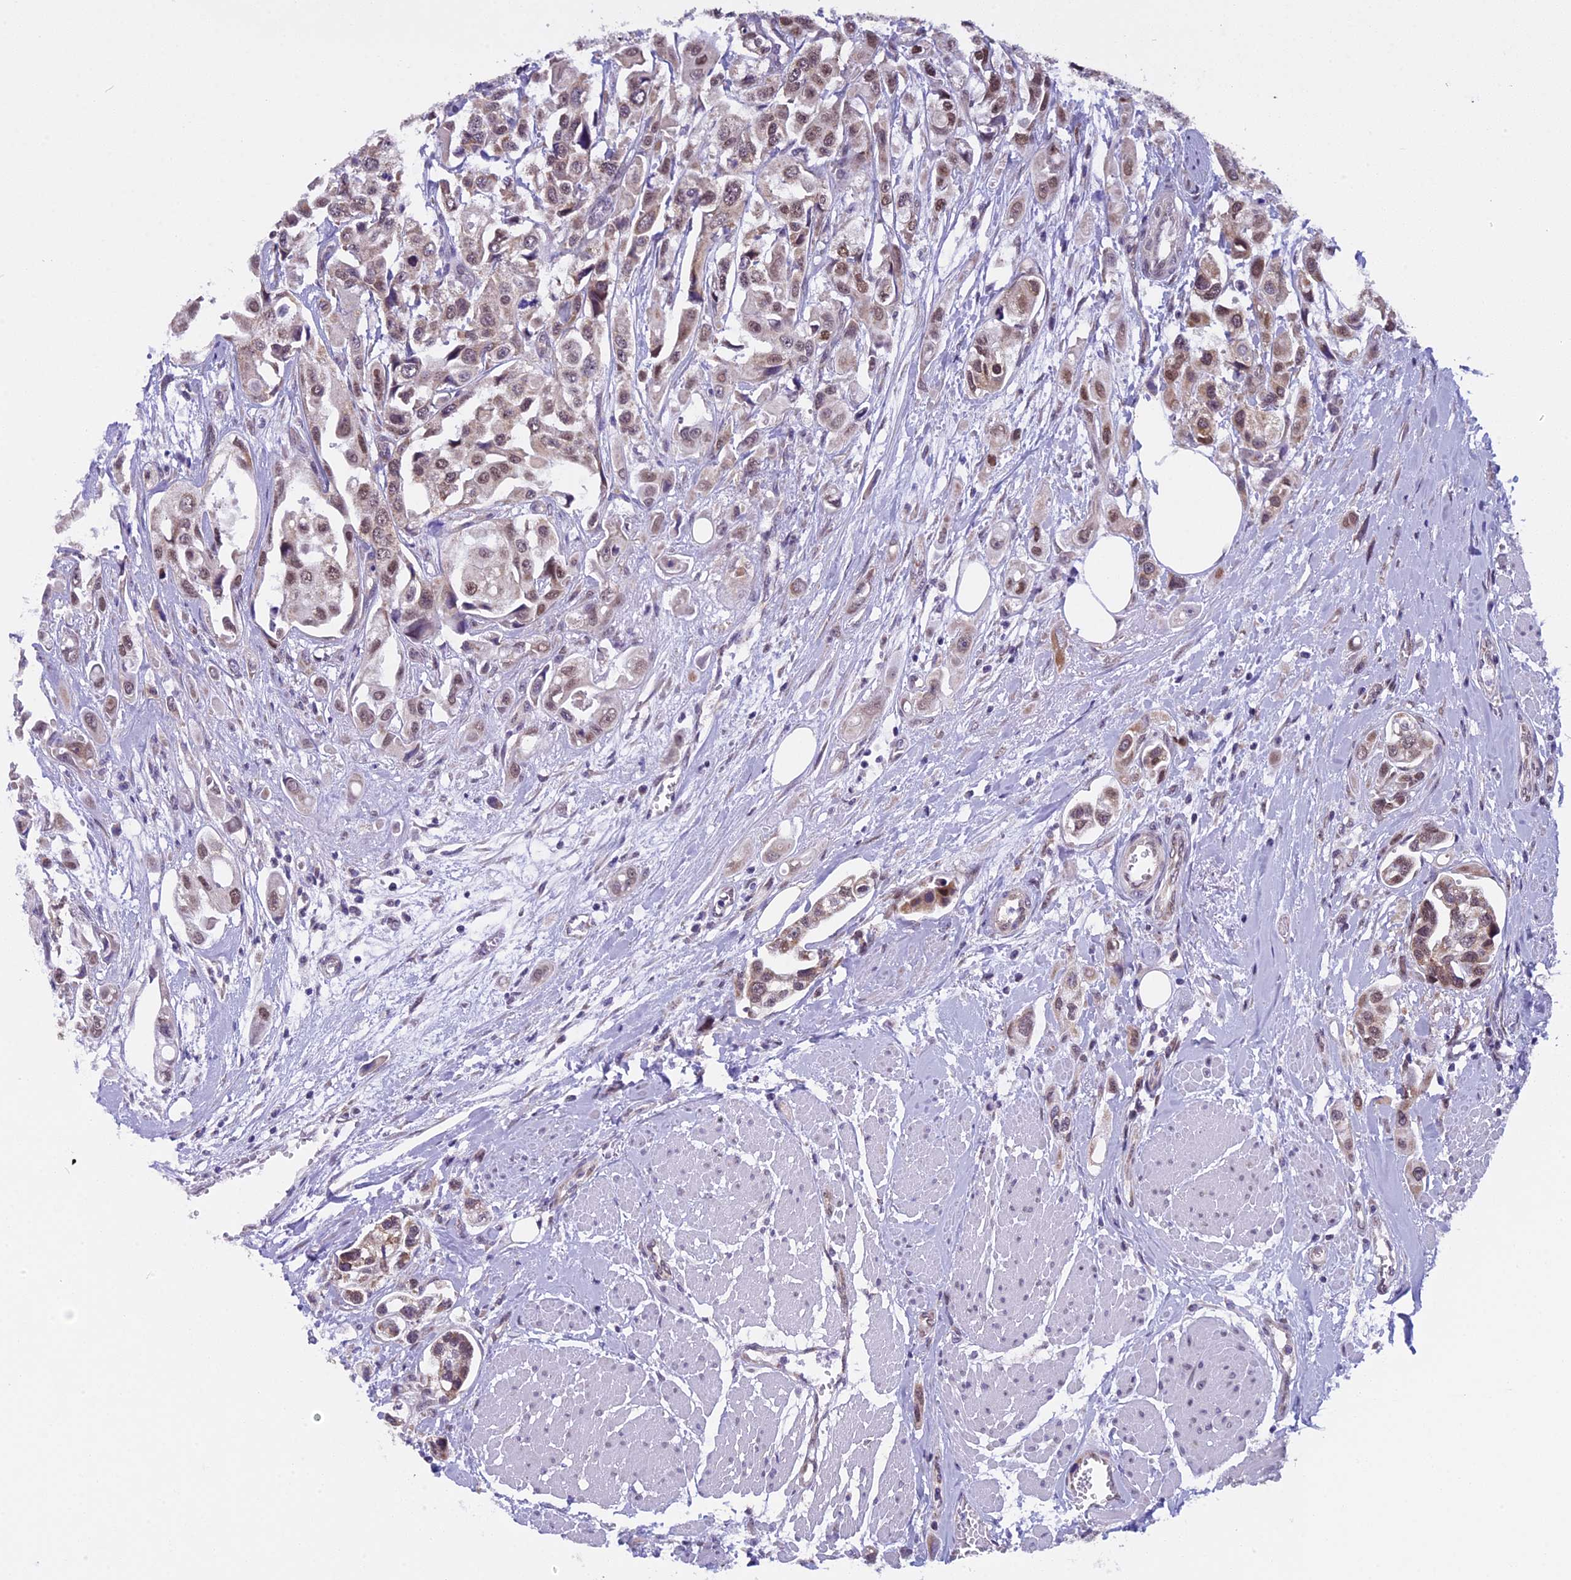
{"staining": {"intensity": "moderate", "quantity": ">75%", "location": "cytoplasmic/membranous"}, "tissue": "urothelial cancer", "cell_type": "Tumor cells", "image_type": "cancer", "snomed": [{"axis": "morphology", "description": "Urothelial carcinoma, High grade"}, {"axis": "topography", "description": "Urinary bladder"}], "caption": "Immunohistochemistry (IHC) micrograph of neoplastic tissue: human urothelial carcinoma (high-grade) stained using immunohistochemistry shows medium levels of moderate protein expression localized specifically in the cytoplasmic/membranous of tumor cells, appearing as a cytoplasmic/membranous brown color.", "gene": "ZNF317", "patient": {"sex": "male", "age": 67}}